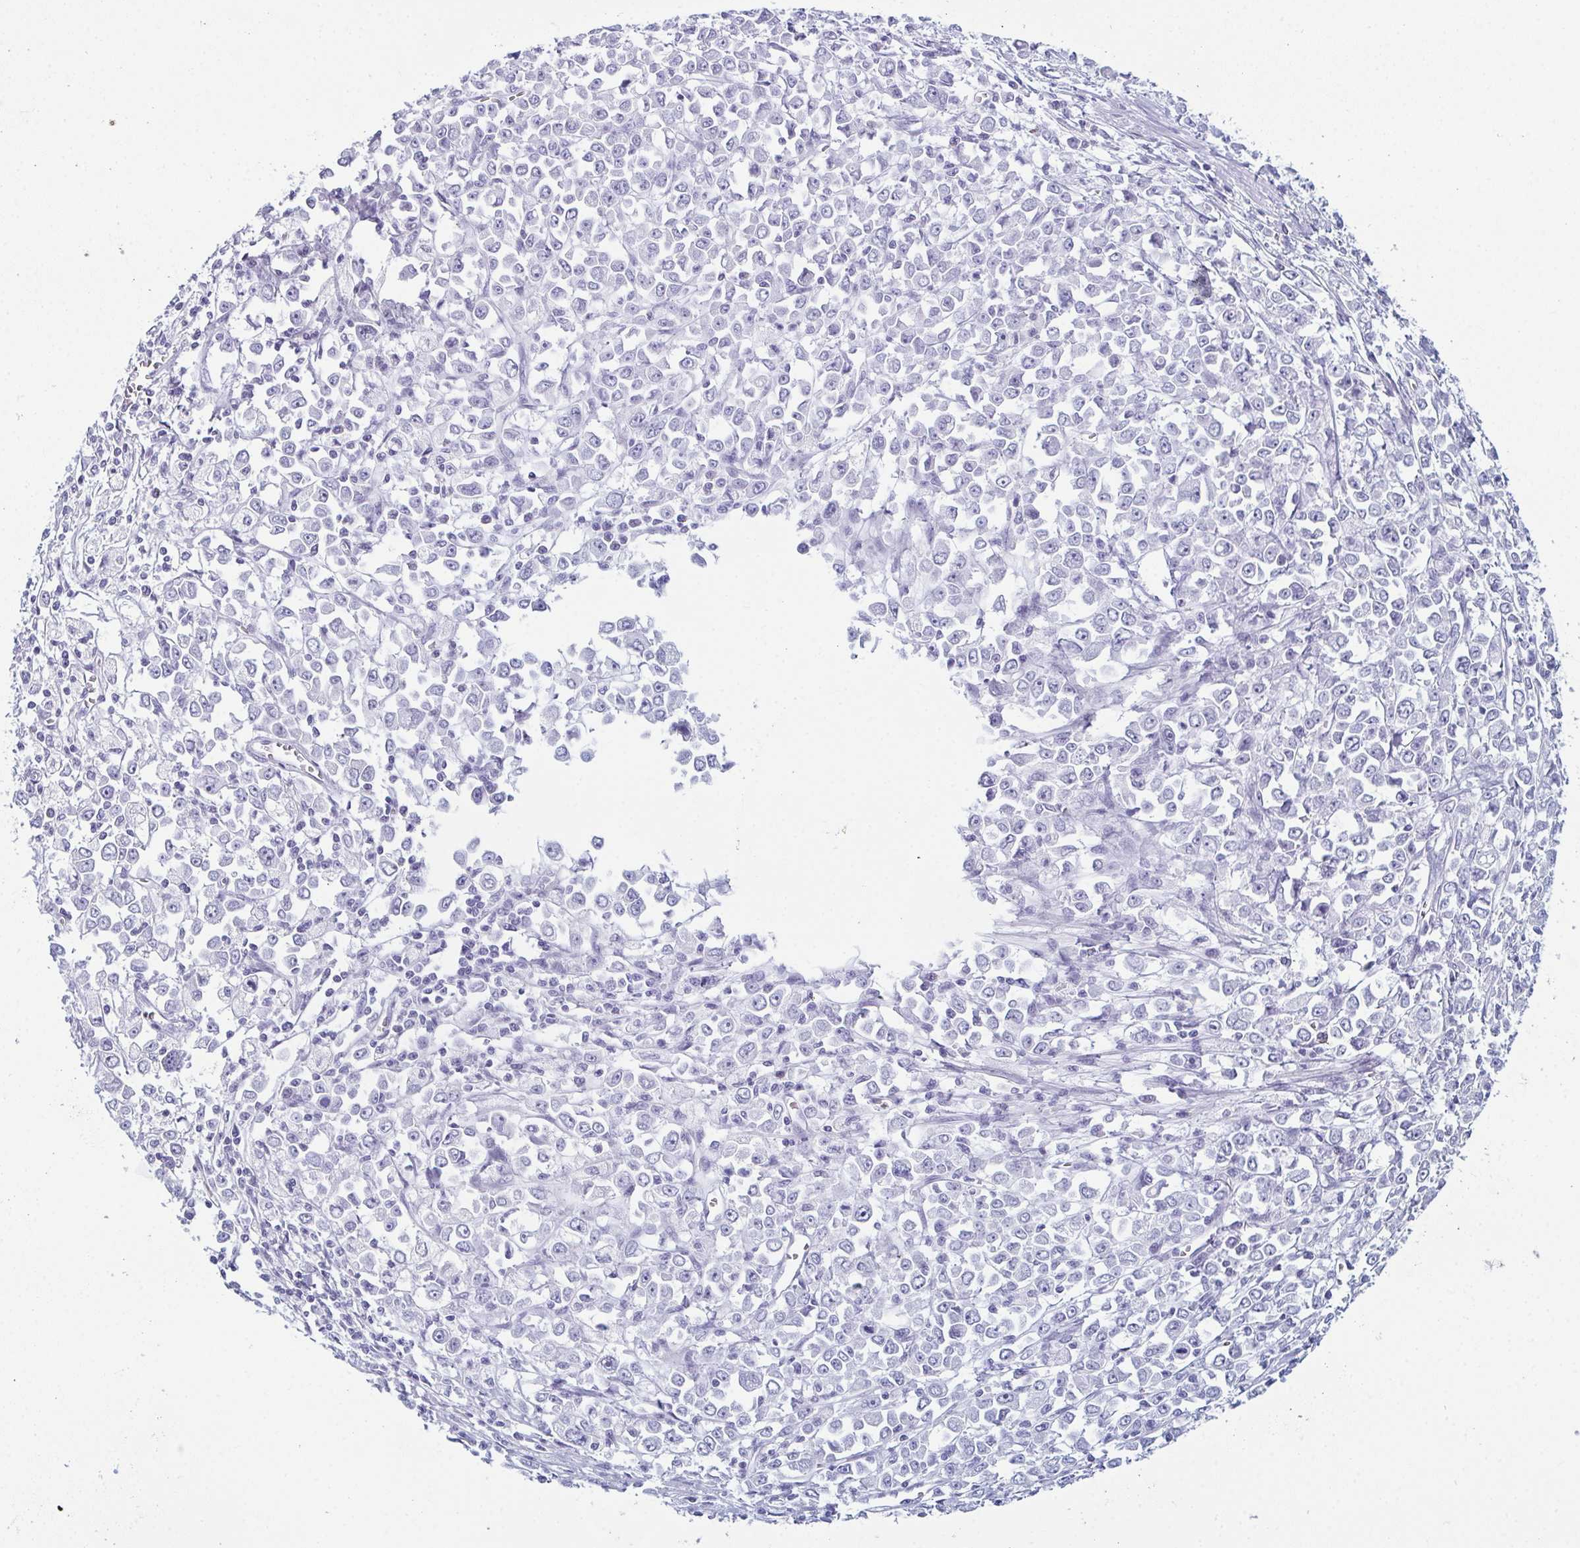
{"staining": {"intensity": "negative", "quantity": "none", "location": "none"}, "tissue": "stomach cancer", "cell_type": "Tumor cells", "image_type": "cancer", "snomed": [{"axis": "morphology", "description": "Adenocarcinoma, NOS"}, {"axis": "topography", "description": "Stomach, upper"}], "caption": "Immunohistochemical staining of human stomach cancer shows no significant positivity in tumor cells.", "gene": "ENKUR", "patient": {"sex": "male", "age": 70}}